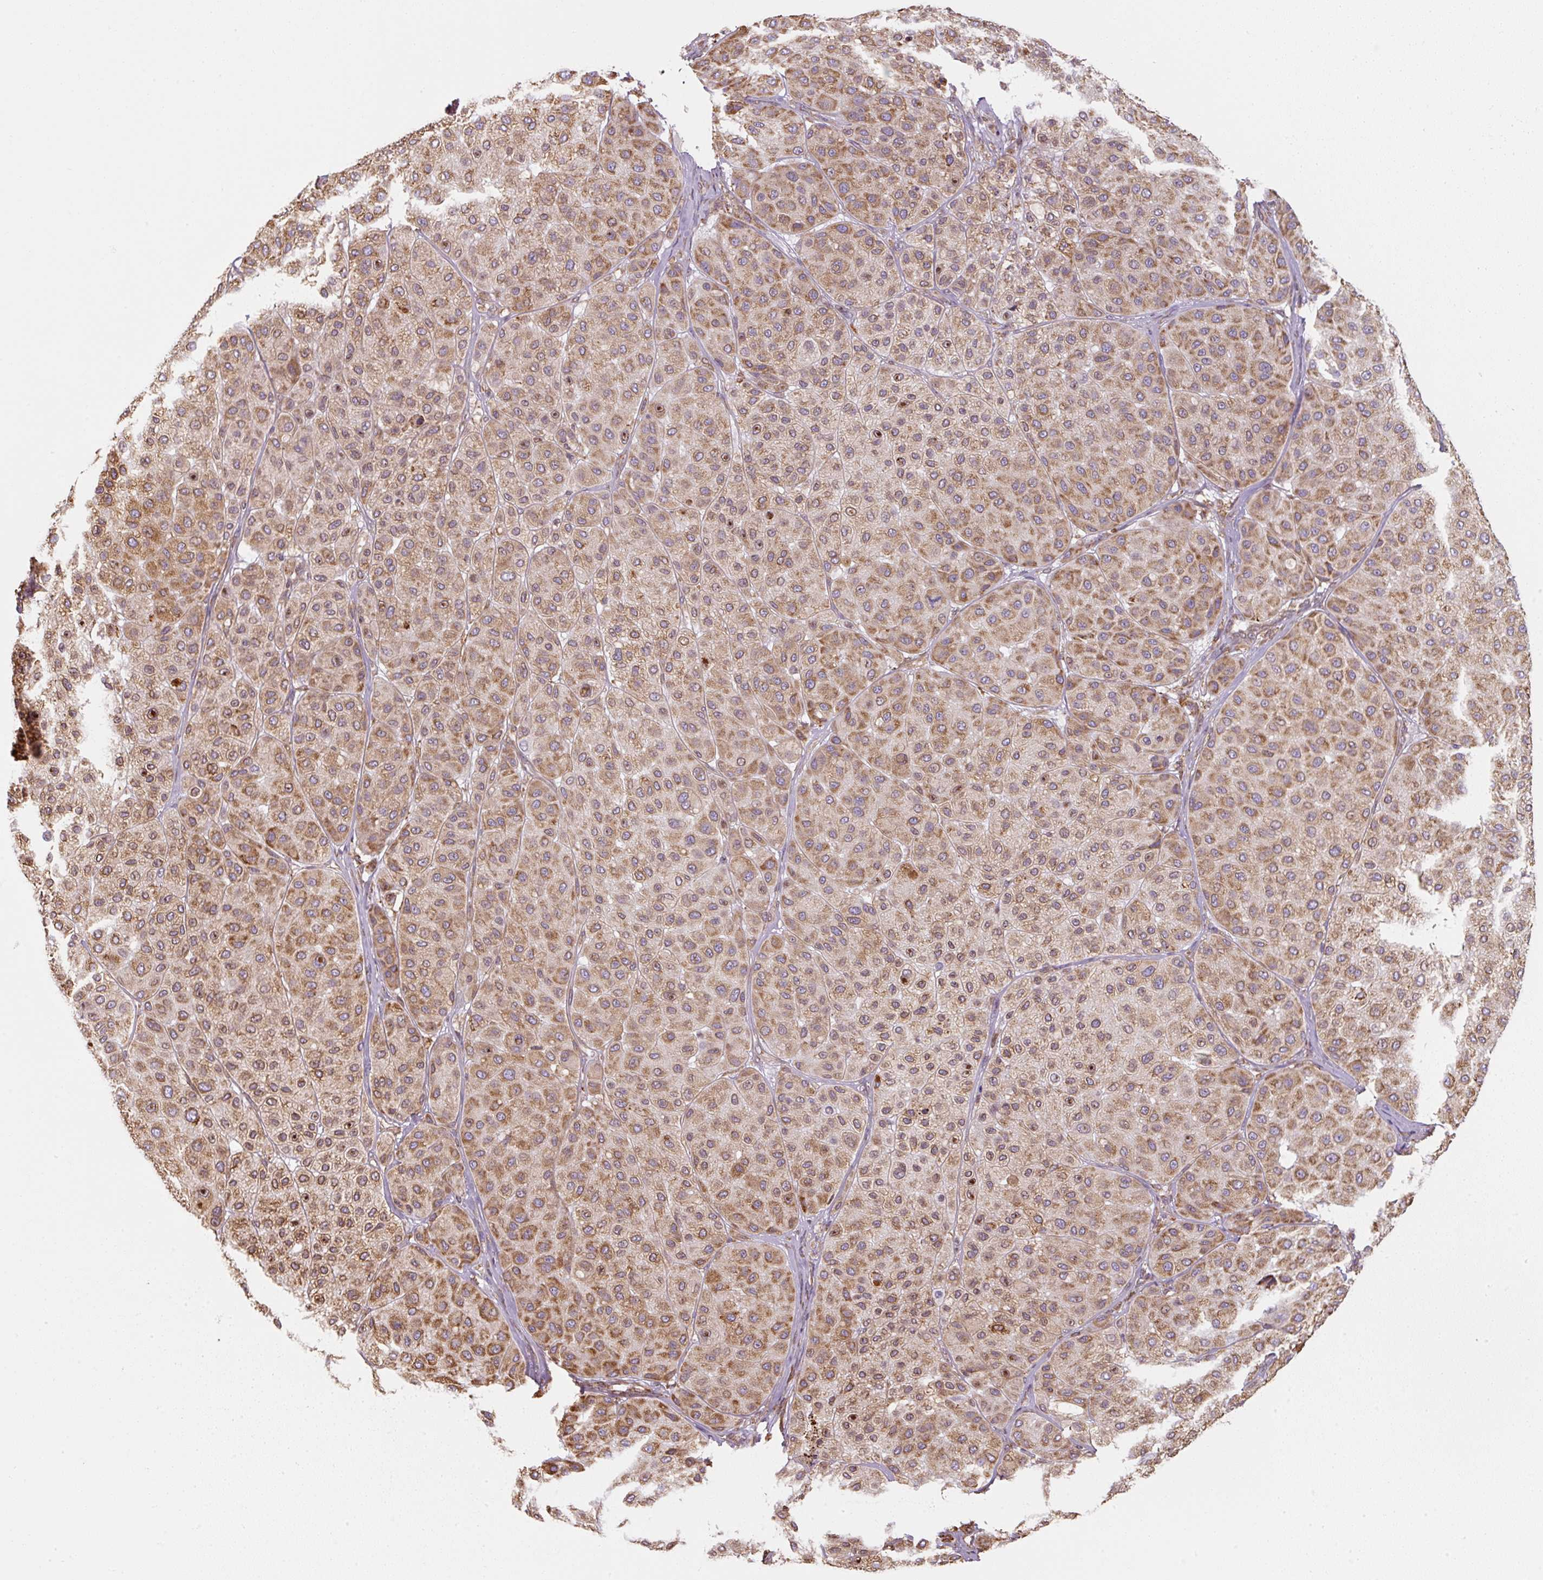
{"staining": {"intensity": "moderate", "quantity": ">75%", "location": "cytoplasmic/membranous"}, "tissue": "melanoma", "cell_type": "Tumor cells", "image_type": "cancer", "snomed": [{"axis": "morphology", "description": "Malignant melanoma, Metastatic site"}, {"axis": "topography", "description": "Smooth muscle"}], "caption": "The image displays immunohistochemical staining of malignant melanoma (metastatic site). There is moderate cytoplasmic/membranous positivity is appreciated in about >75% of tumor cells.", "gene": "PRKCSH", "patient": {"sex": "male", "age": 41}}